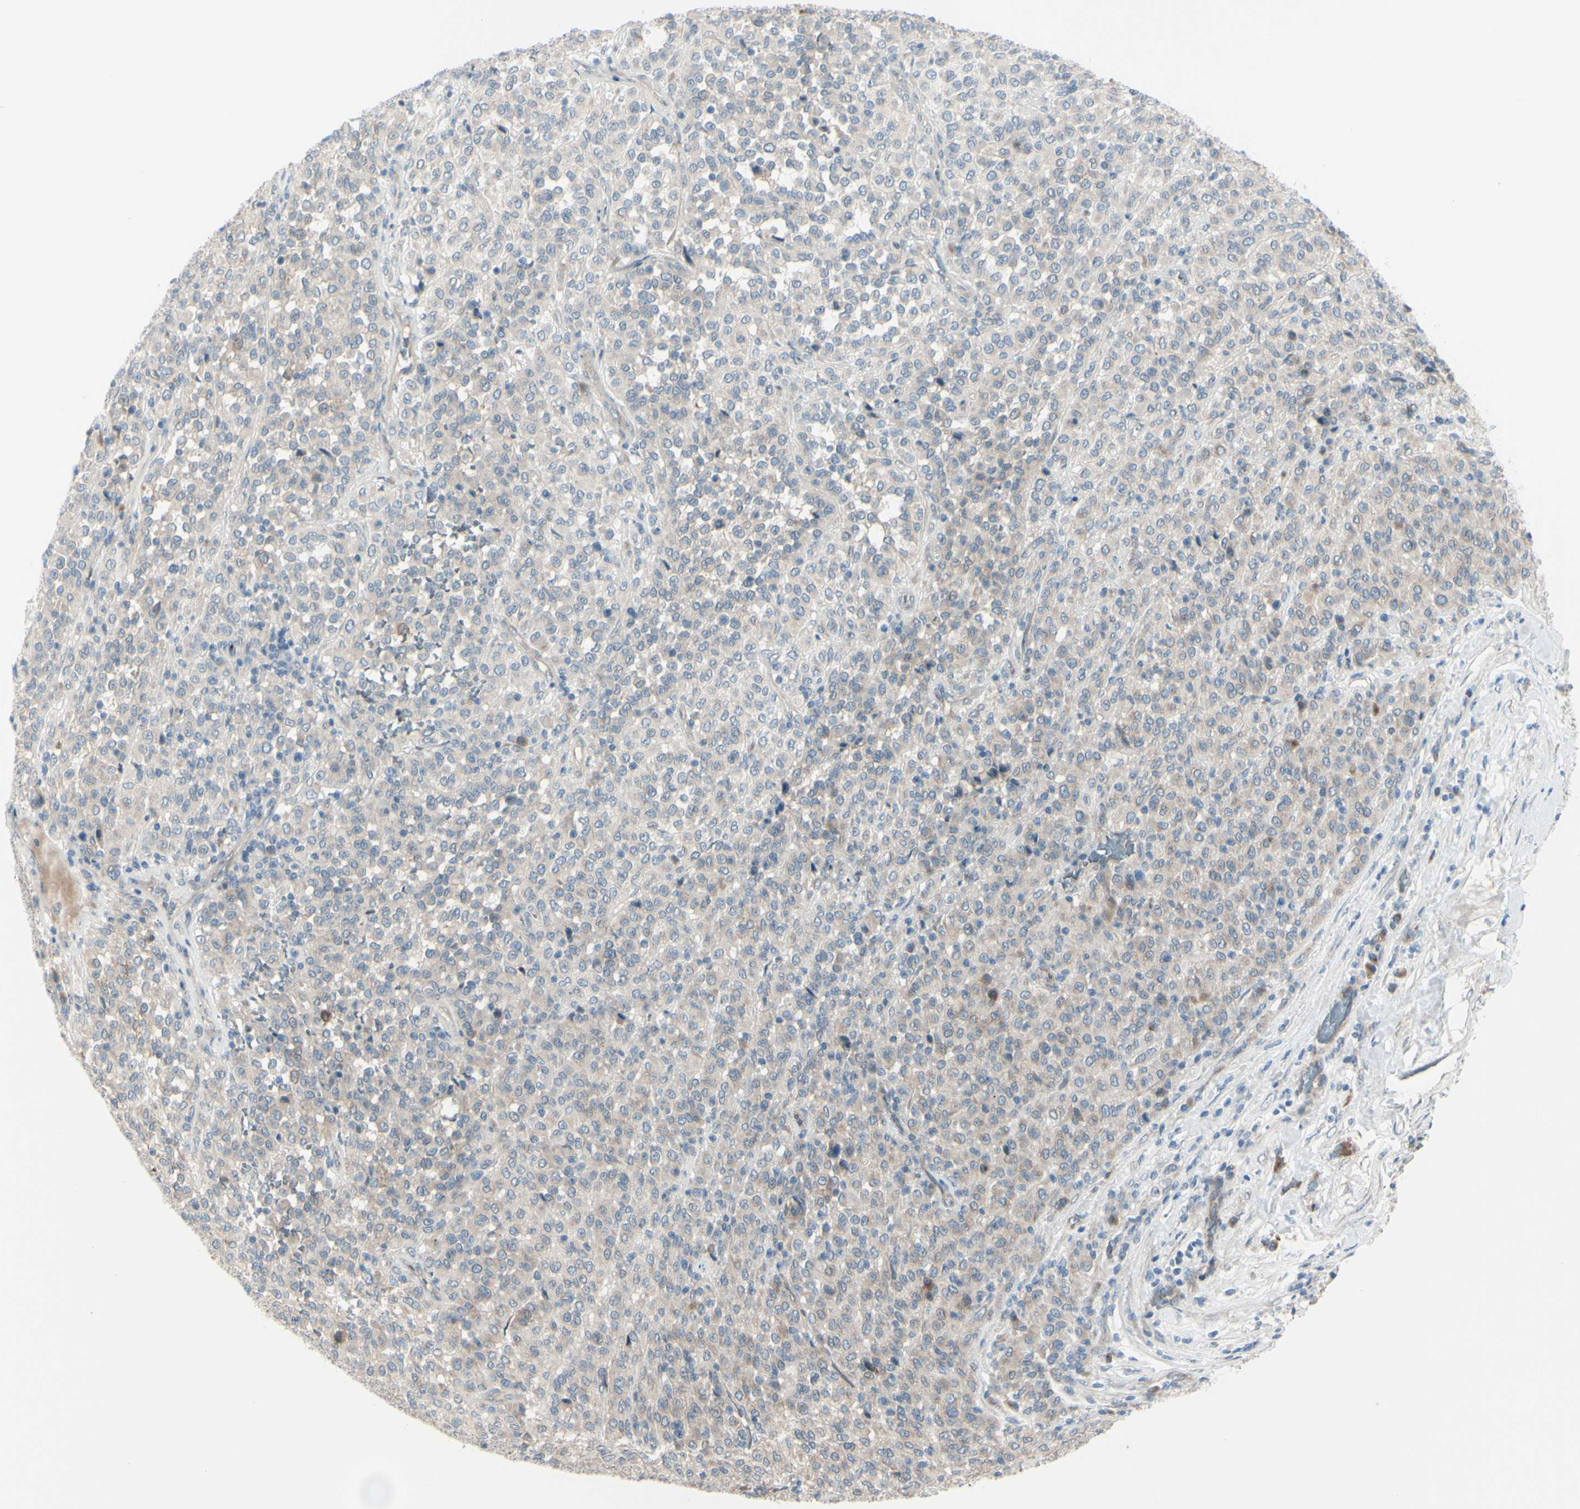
{"staining": {"intensity": "weak", "quantity": "25%-75%", "location": "cytoplasmic/membranous"}, "tissue": "melanoma", "cell_type": "Tumor cells", "image_type": "cancer", "snomed": [{"axis": "morphology", "description": "Malignant melanoma, Metastatic site"}, {"axis": "topography", "description": "Pancreas"}], "caption": "Protein expression by immunohistochemistry (IHC) shows weak cytoplasmic/membranous expression in approximately 25%-75% of tumor cells in melanoma. The protein of interest is shown in brown color, while the nuclei are stained blue.", "gene": "LRRK1", "patient": {"sex": "female", "age": 30}}